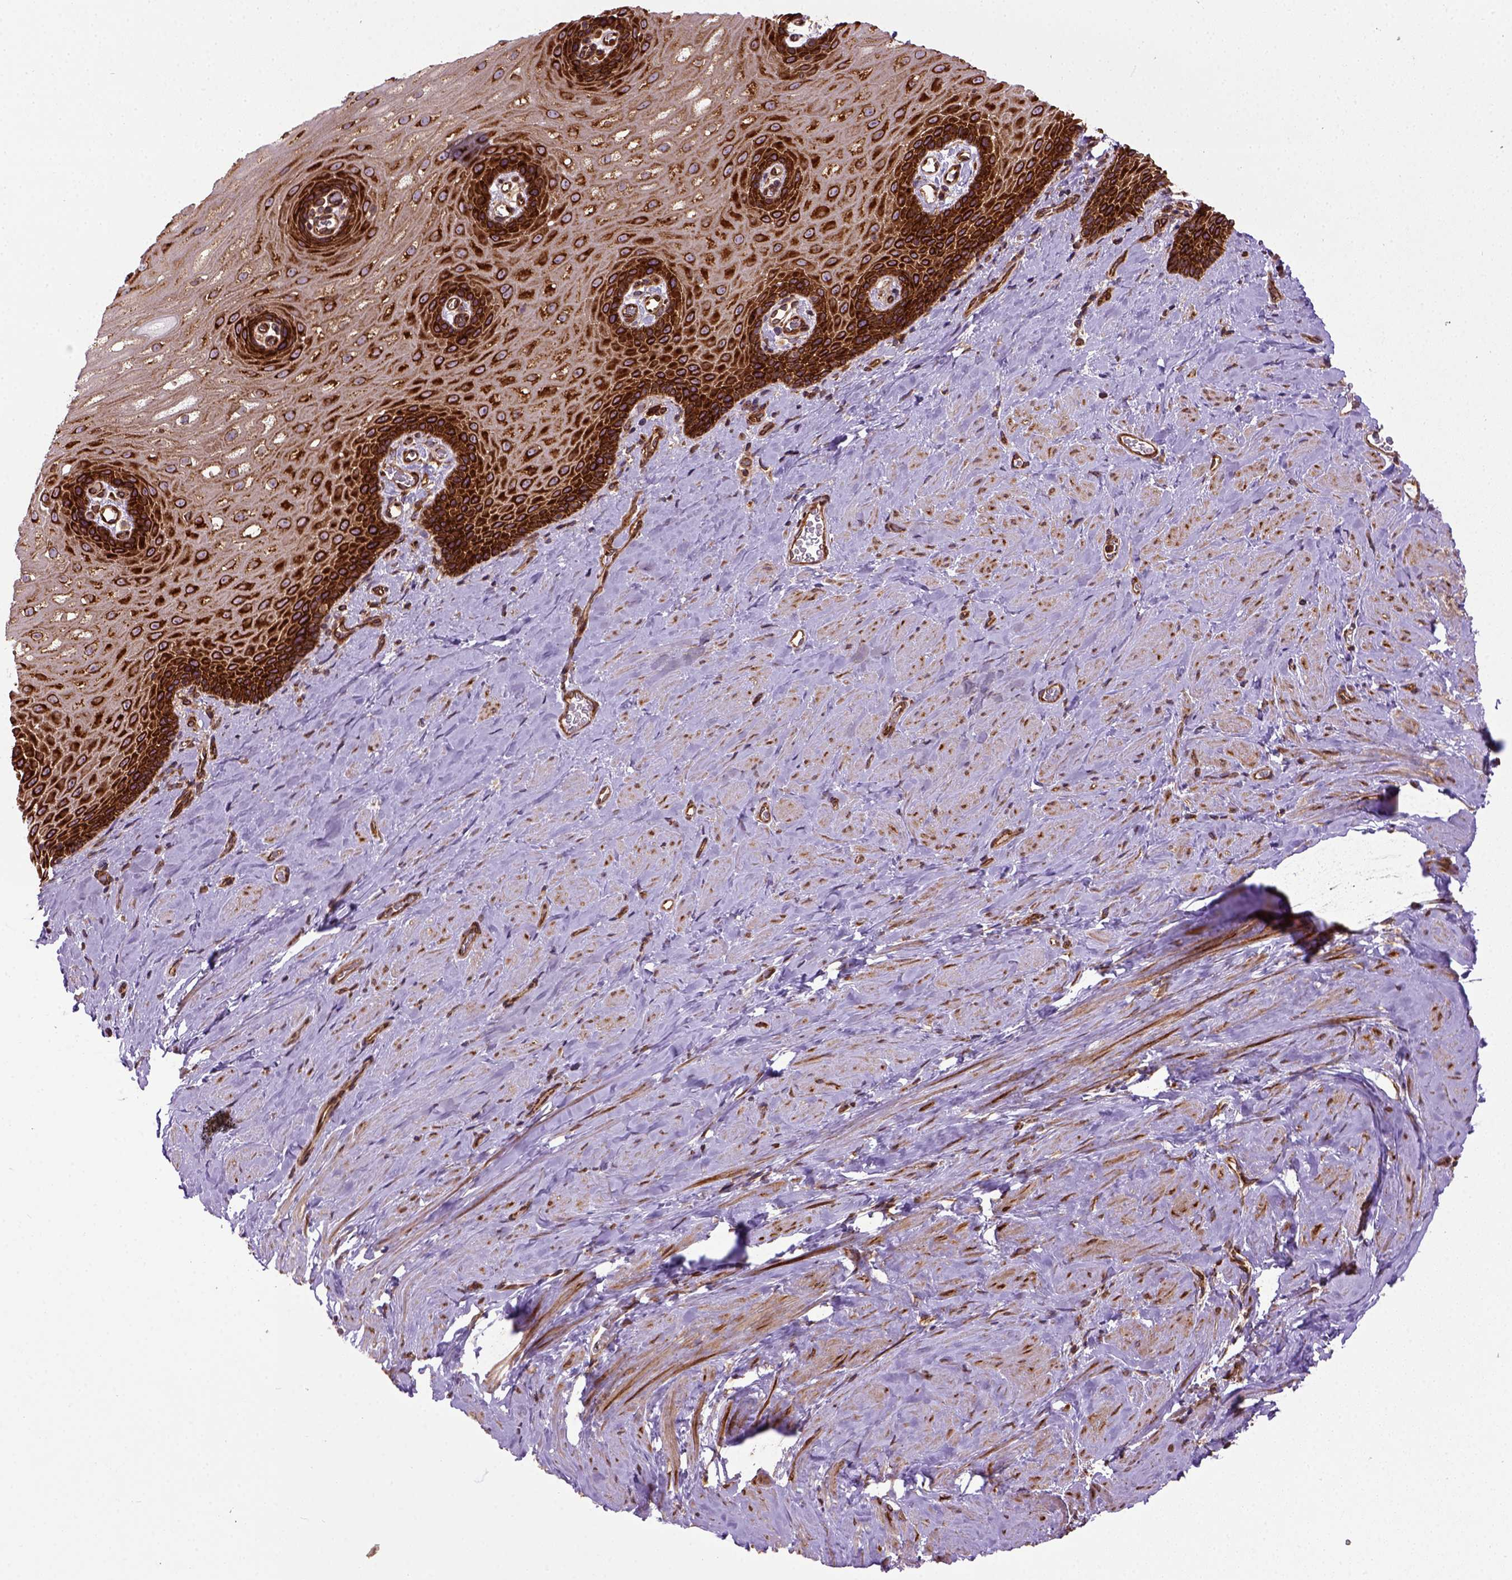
{"staining": {"intensity": "strong", "quantity": ">75%", "location": "cytoplasmic/membranous"}, "tissue": "esophagus", "cell_type": "Squamous epithelial cells", "image_type": "normal", "snomed": [{"axis": "morphology", "description": "Normal tissue, NOS"}, {"axis": "topography", "description": "Esophagus"}], "caption": "A brown stain shows strong cytoplasmic/membranous positivity of a protein in squamous epithelial cells of unremarkable human esophagus. (DAB (3,3'-diaminobenzidine) IHC with brightfield microscopy, high magnification).", "gene": "CAPRIN1", "patient": {"sex": "male", "age": 64}}